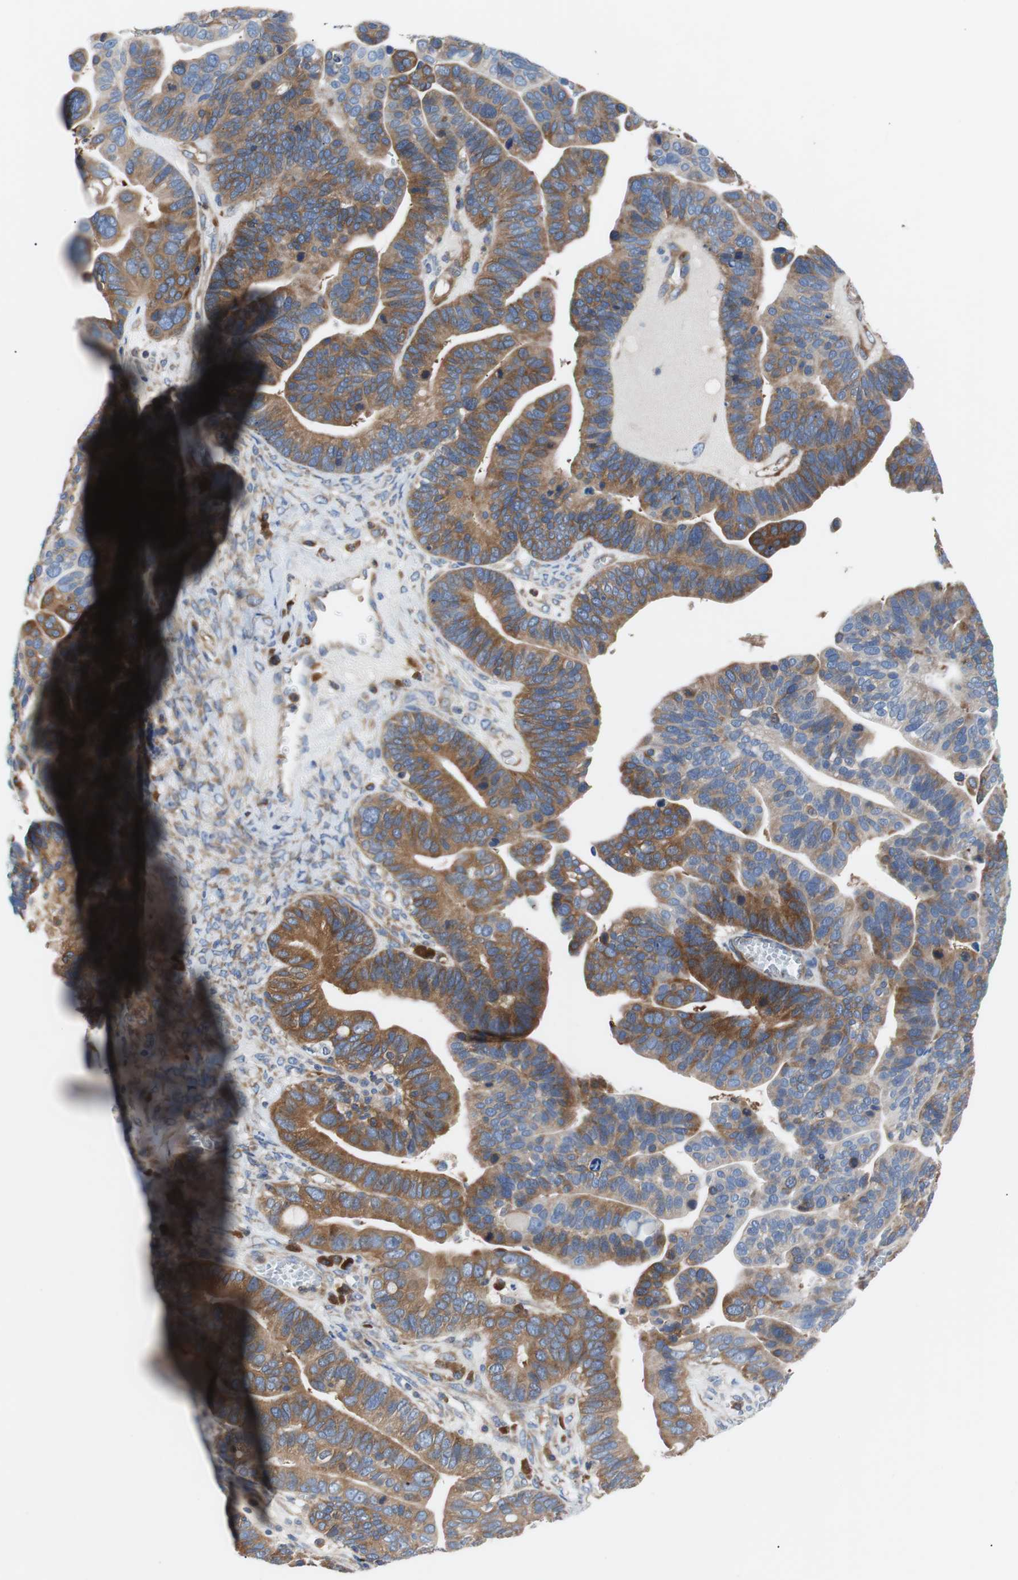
{"staining": {"intensity": "moderate", "quantity": "25%-75%", "location": "cytoplasmic/membranous"}, "tissue": "ovarian cancer", "cell_type": "Tumor cells", "image_type": "cancer", "snomed": [{"axis": "morphology", "description": "Cystadenocarcinoma, serous, NOS"}, {"axis": "topography", "description": "Ovary"}], "caption": "Immunohistochemical staining of ovarian cancer (serous cystadenocarcinoma) exhibits moderate cytoplasmic/membranous protein positivity in about 25%-75% of tumor cells.", "gene": "GYS1", "patient": {"sex": "female", "age": 56}}